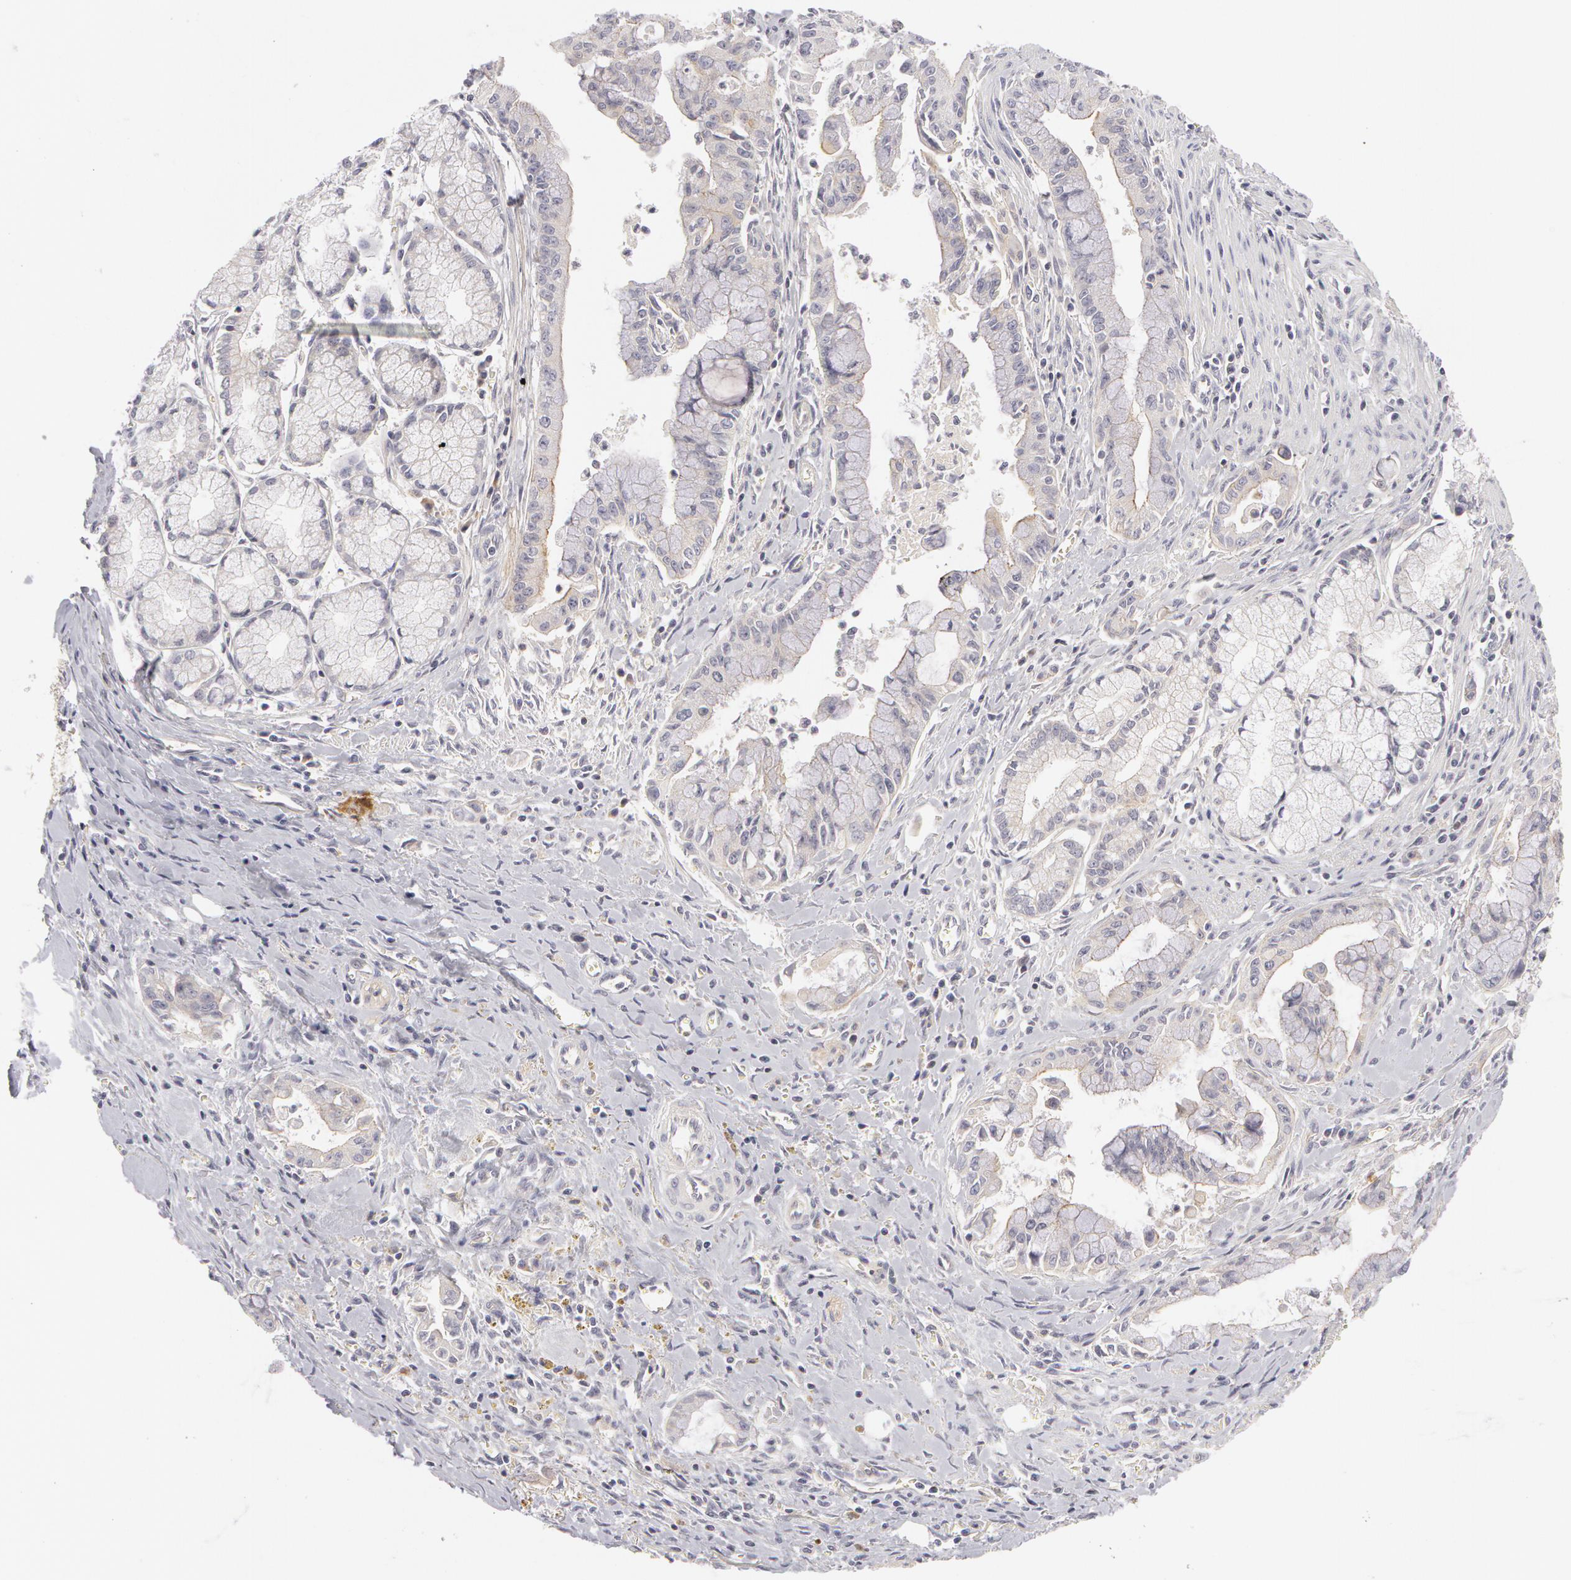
{"staining": {"intensity": "moderate", "quantity": "25%-75%", "location": "cytoplasmic/membranous"}, "tissue": "pancreatic cancer", "cell_type": "Tumor cells", "image_type": "cancer", "snomed": [{"axis": "morphology", "description": "Adenocarcinoma, NOS"}, {"axis": "topography", "description": "Pancreas"}], "caption": "Brown immunohistochemical staining in pancreatic cancer displays moderate cytoplasmic/membranous positivity in about 25%-75% of tumor cells.", "gene": "ABCB1", "patient": {"sex": "male", "age": 59}}